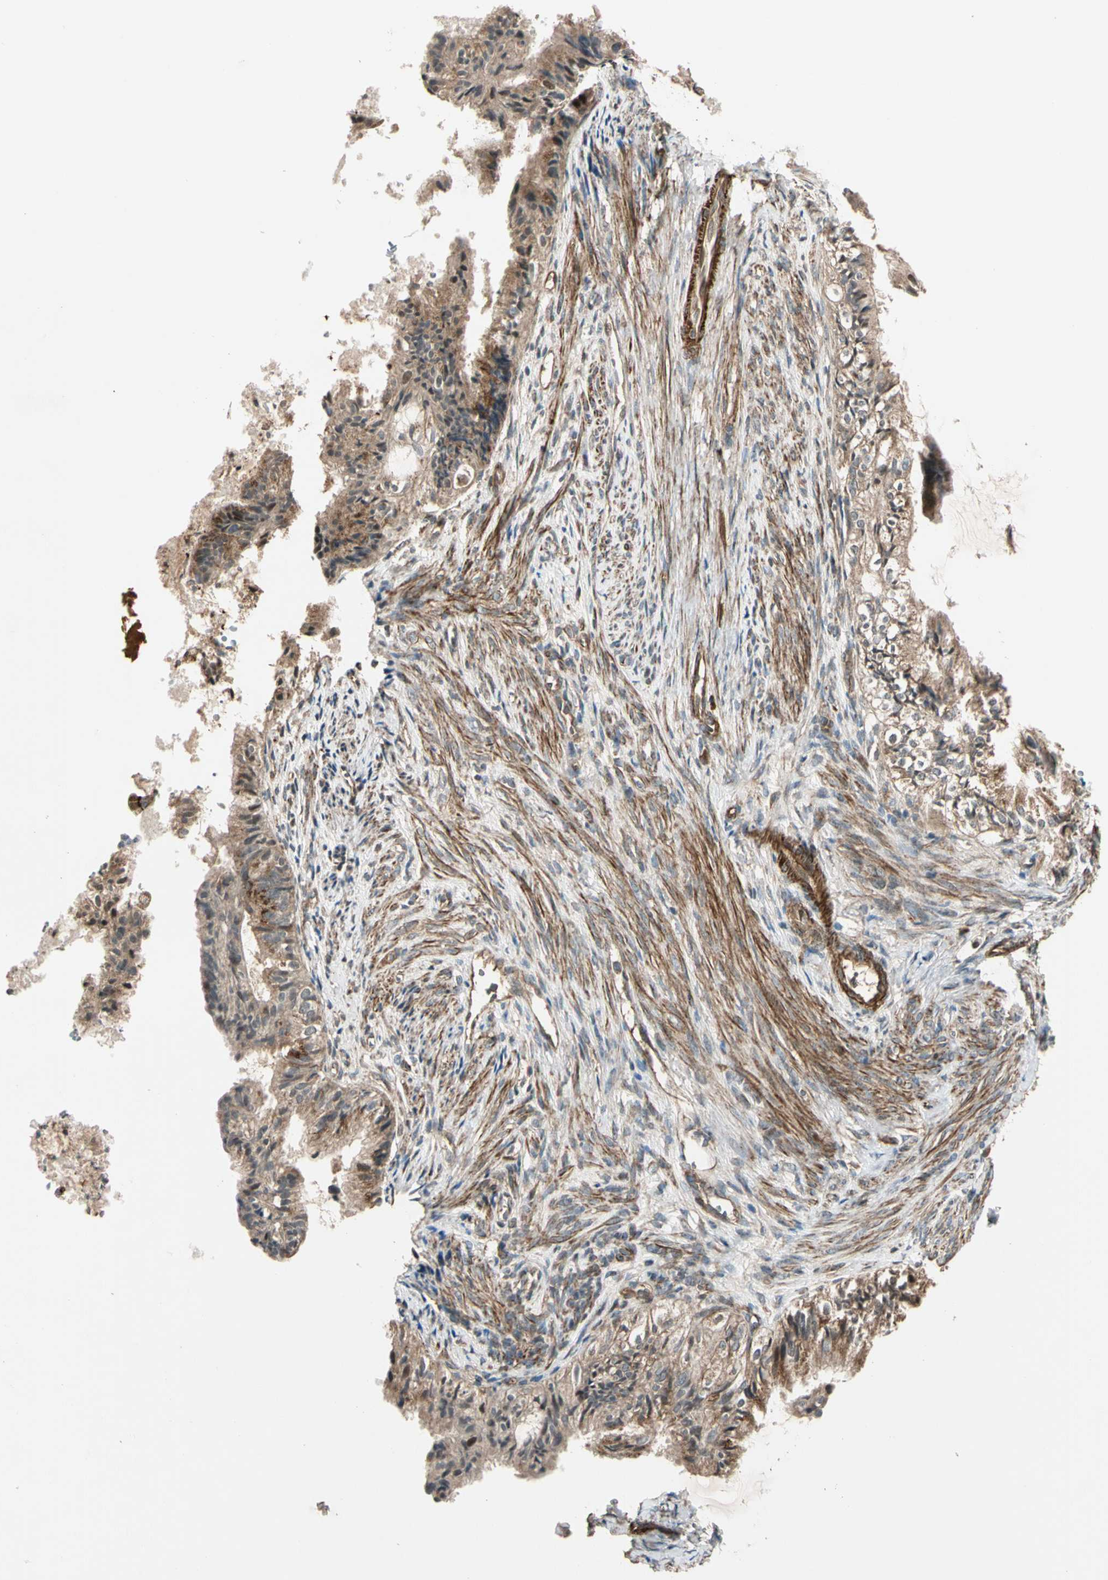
{"staining": {"intensity": "moderate", "quantity": "25%-75%", "location": "cytoplasmic/membranous"}, "tissue": "cervical cancer", "cell_type": "Tumor cells", "image_type": "cancer", "snomed": [{"axis": "morphology", "description": "Normal tissue, NOS"}, {"axis": "morphology", "description": "Adenocarcinoma, NOS"}, {"axis": "topography", "description": "Cervix"}, {"axis": "topography", "description": "Endometrium"}], "caption": "Immunohistochemical staining of cervical cancer (adenocarcinoma) displays medium levels of moderate cytoplasmic/membranous protein staining in approximately 25%-75% of tumor cells.", "gene": "GCK", "patient": {"sex": "female", "age": 86}}